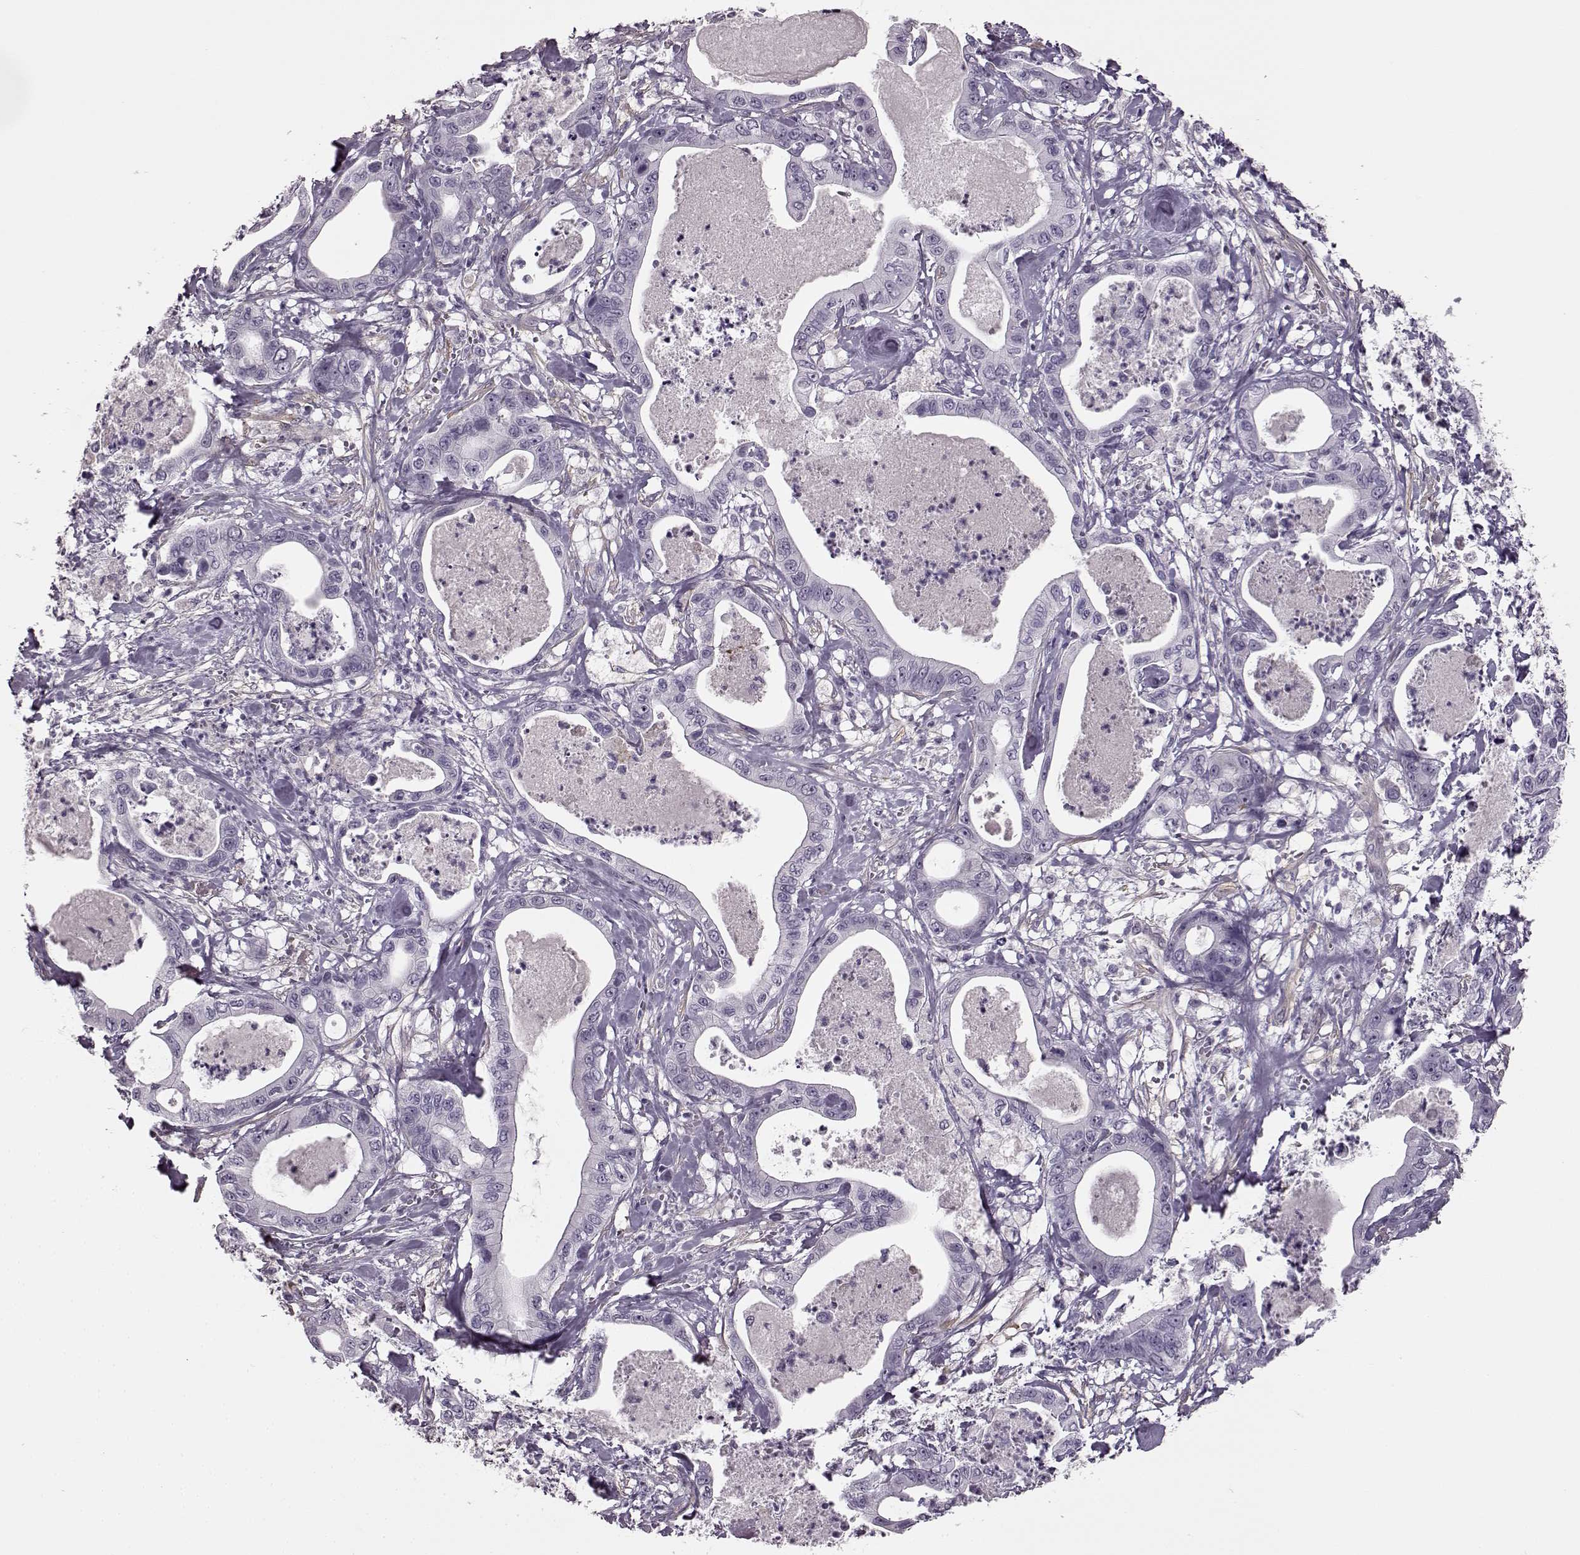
{"staining": {"intensity": "negative", "quantity": "none", "location": "none"}, "tissue": "pancreatic cancer", "cell_type": "Tumor cells", "image_type": "cancer", "snomed": [{"axis": "morphology", "description": "Adenocarcinoma, NOS"}, {"axis": "topography", "description": "Pancreas"}], "caption": "DAB (3,3'-diaminobenzidine) immunohistochemical staining of pancreatic cancer (adenocarcinoma) reveals no significant positivity in tumor cells.", "gene": "TRIM69", "patient": {"sex": "male", "age": 71}}